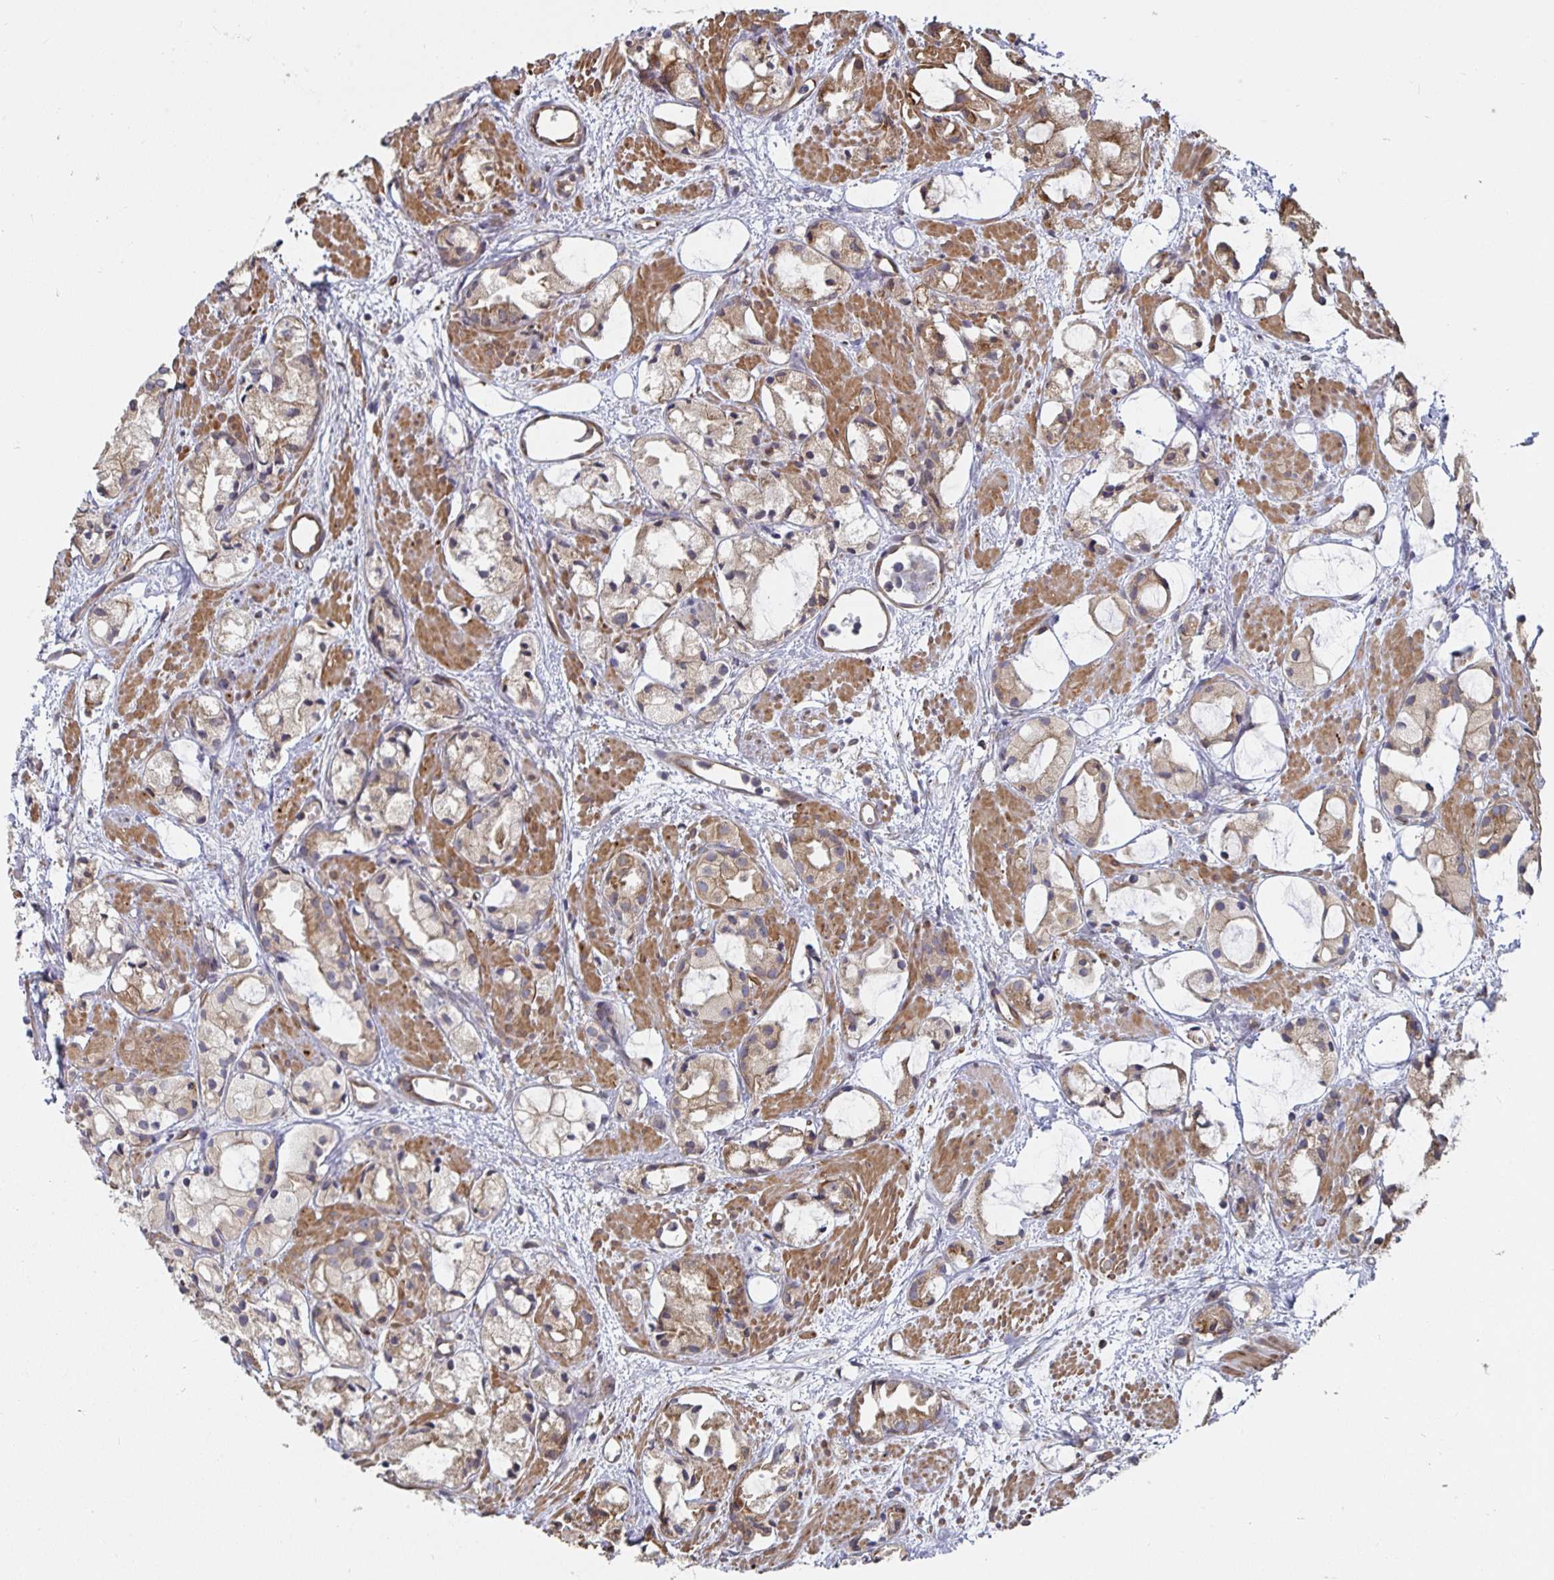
{"staining": {"intensity": "weak", "quantity": ">75%", "location": "cytoplasmic/membranous"}, "tissue": "prostate cancer", "cell_type": "Tumor cells", "image_type": "cancer", "snomed": [{"axis": "morphology", "description": "Adenocarcinoma, High grade"}, {"axis": "topography", "description": "Prostate"}], "caption": "A brown stain shows weak cytoplasmic/membranous positivity of a protein in human adenocarcinoma (high-grade) (prostate) tumor cells.", "gene": "BCAP29", "patient": {"sex": "male", "age": 85}}